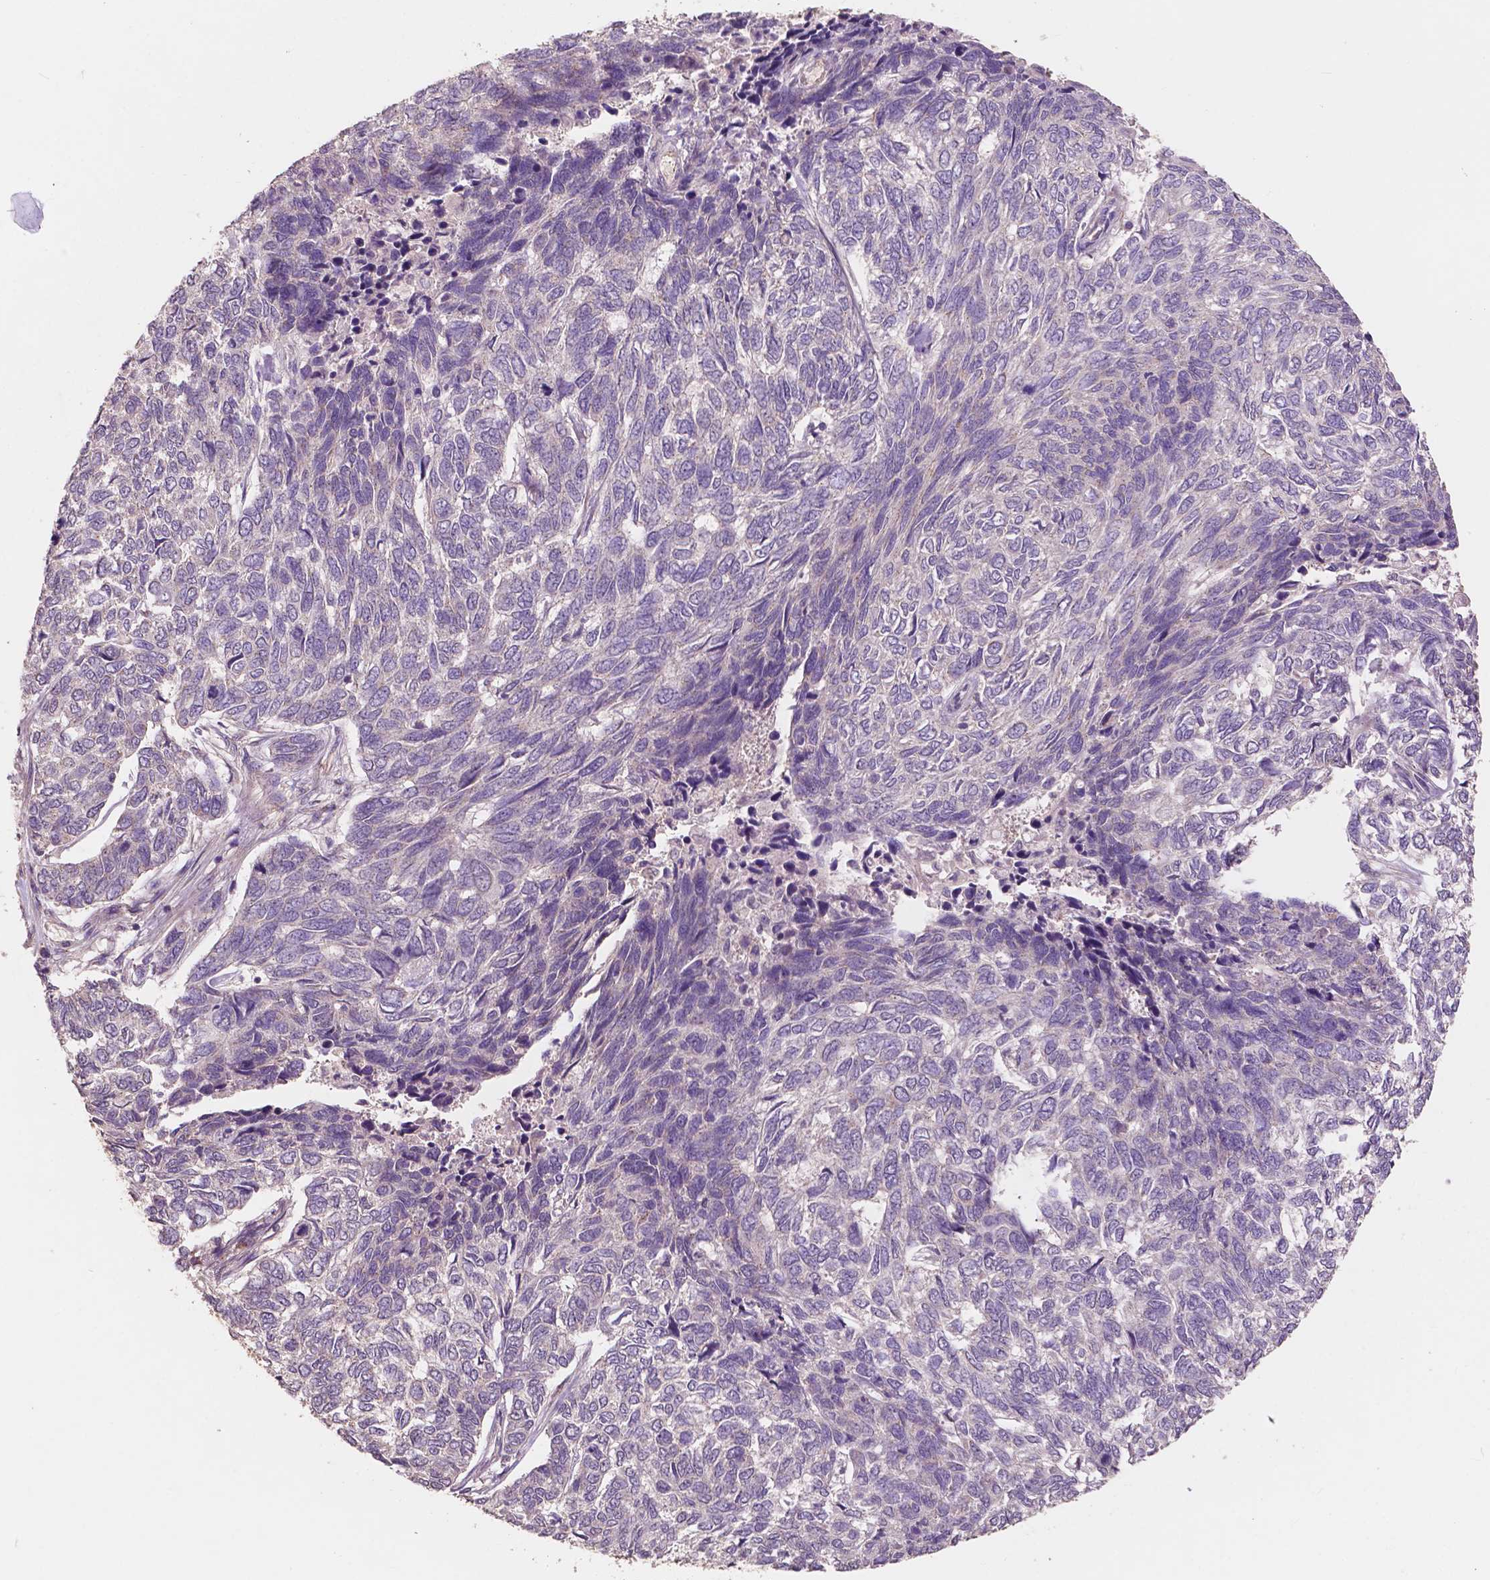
{"staining": {"intensity": "negative", "quantity": "none", "location": "none"}, "tissue": "skin cancer", "cell_type": "Tumor cells", "image_type": "cancer", "snomed": [{"axis": "morphology", "description": "Basal cell carcinoma"}, {"axis": "topography", "description": "Skin"}], "caption": "Basal cell carcinoma (skin) was stained to show a protein in brown. There is no significant positivity in tumor cells.", "gene": "CHPT1", "patient": {"sex": "female", "age": 65}}